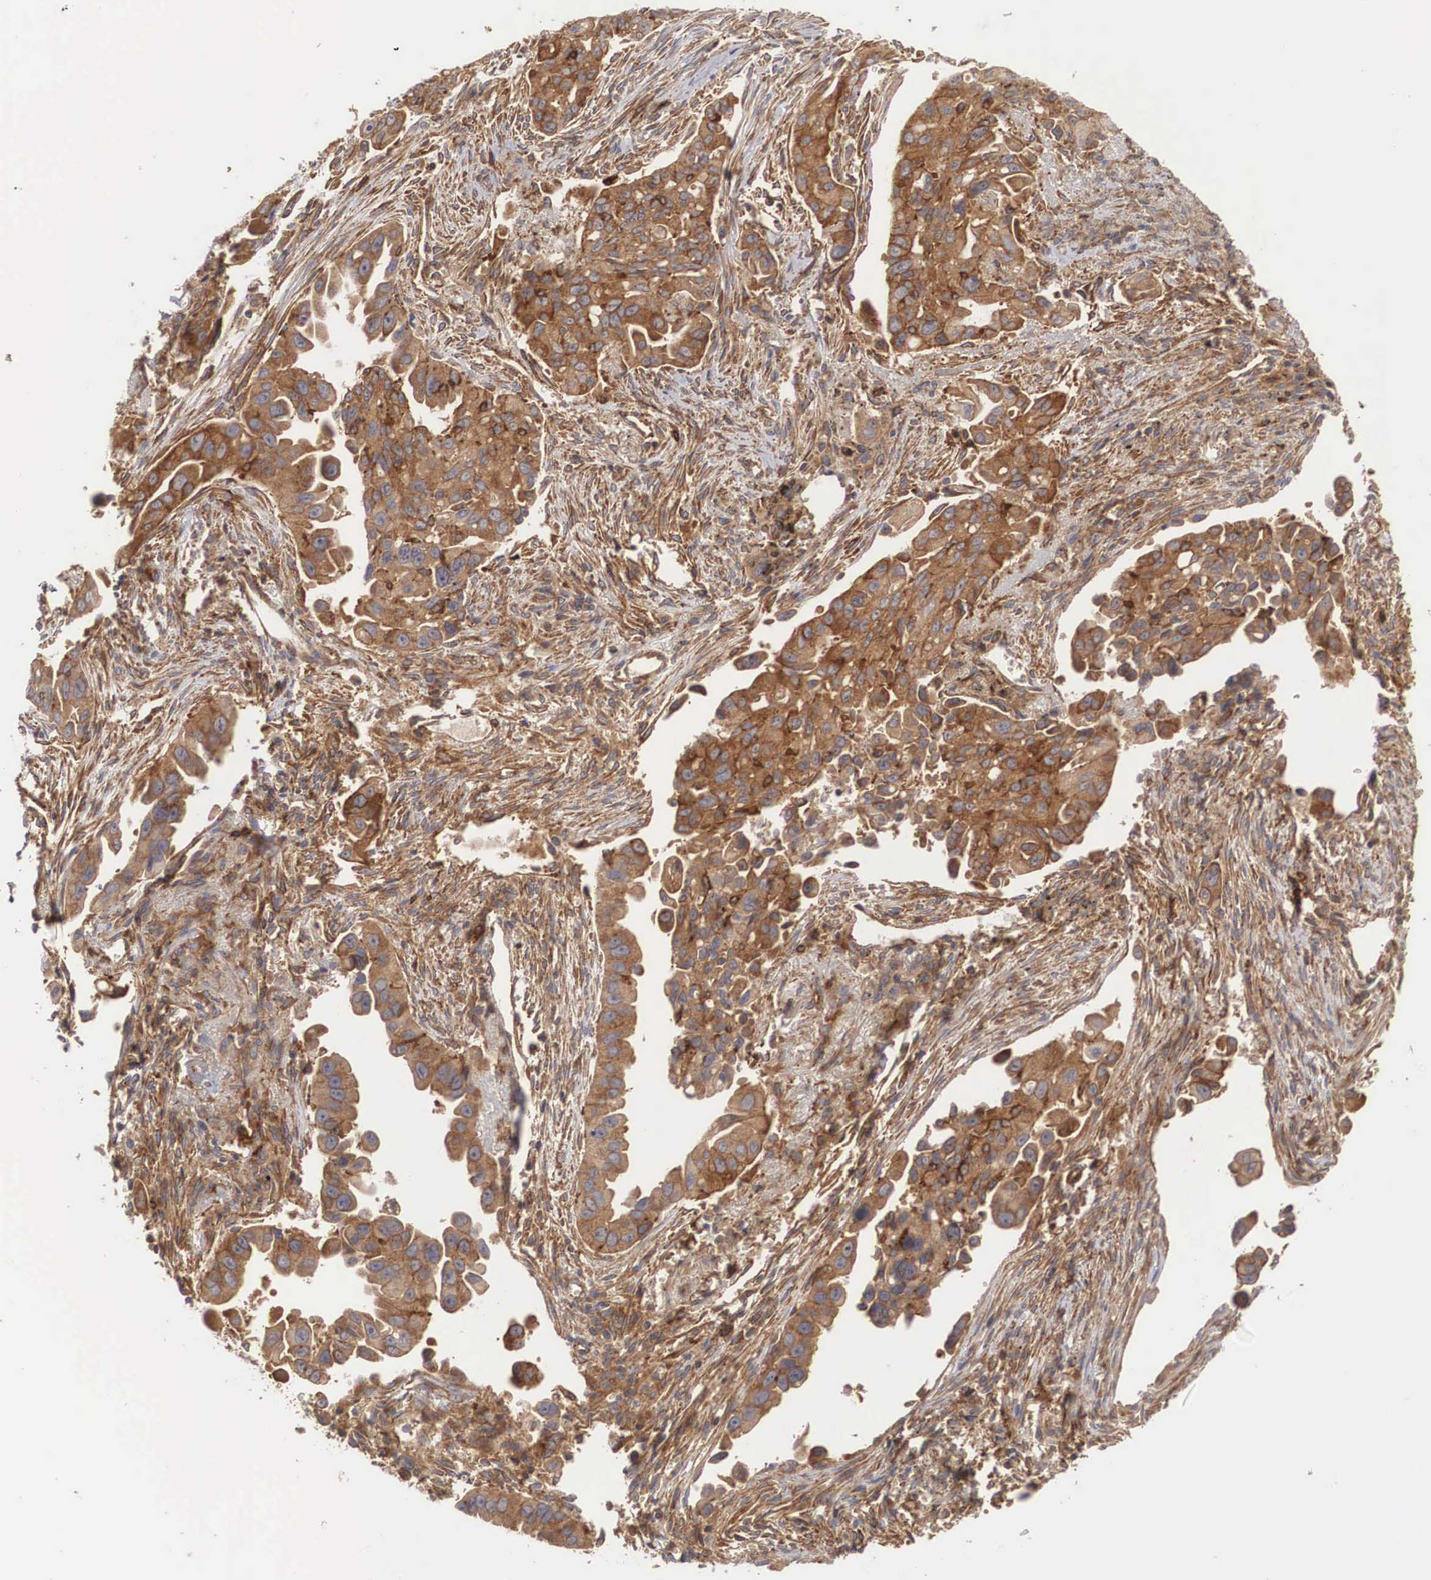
{"staining": {"intensity": "moderate", "quantity": ">75%", "location": "cytoplasmic/membranous"}, "tissue": "lung cancer", "cell_type": "Tumor cells", "image_type": "cancer", "snomed": [{"axis": "morphology", "description": "Adenocarcinoma, NOS"}, {"axis": "topography", "description": "Lung"}], "caption": "IHC image of lung adenocarcinoma stained for a protein (brown), which exhibits medium levels of moderate cytoplasmic/membranous staining in approximately >75% of tumor cells.", "gene": "ARMCX4", "patient": {"sex": "male", "age": 68}}